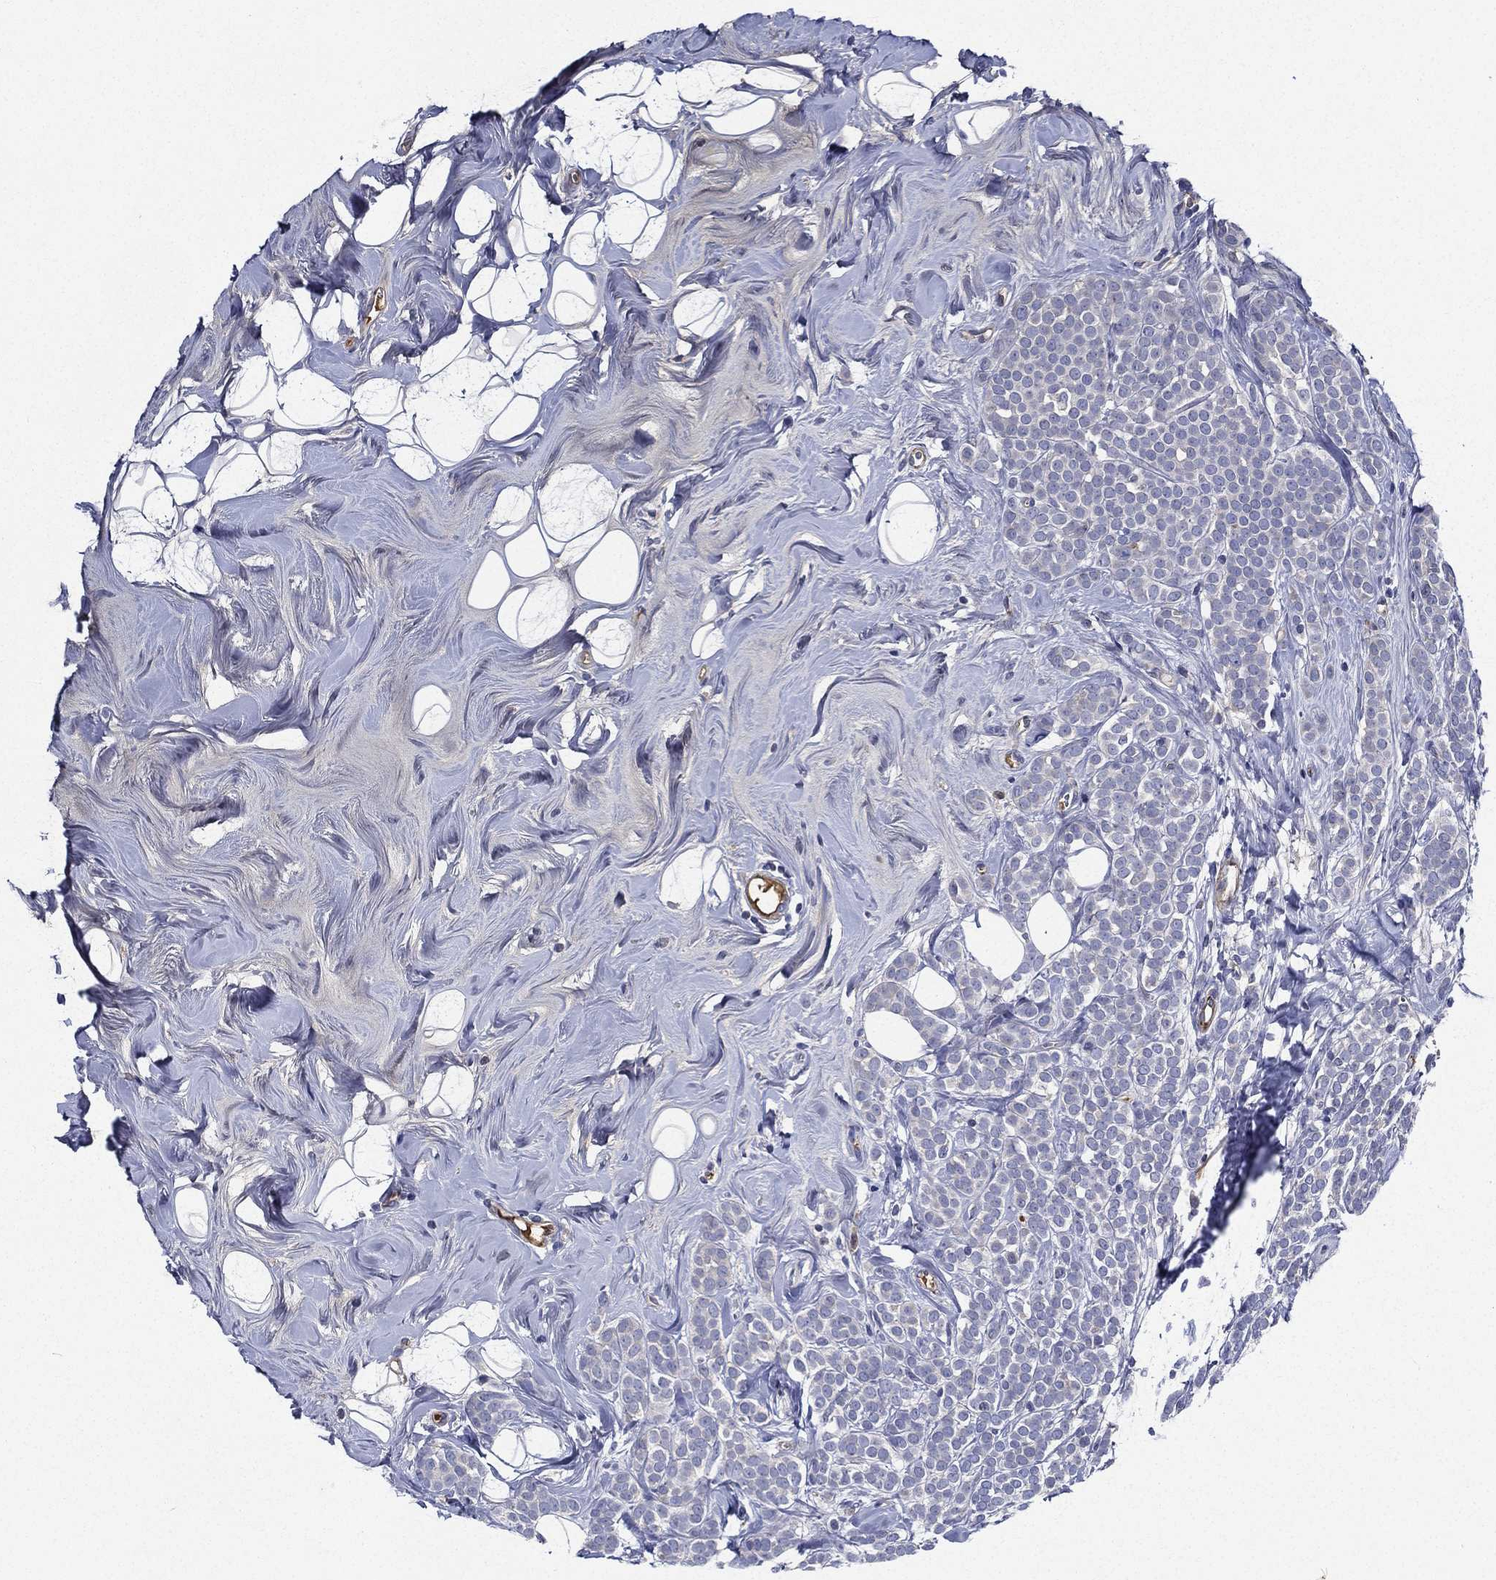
{"staining": {"intensity": "negative", "quantity": "none", "location": "none"}, "tissue": "breast cancer", "cell_type": "Tumor cells", "image_type": "cancer", "snomed": [{"axis": "morphology", "description": "Lobular carcinoma"}, {"axis": "topography", "description": "Breast"}], "caption": "Immunohistochemical staining of human lobular carcinoma (breast) displays no significant expression in tumor cells. The staining is performed using DAB brown chromogen with nuclei counter-stained in using hematoxylin.", "gene": "TMPRSS11D", "patient": {"sex": "female", "age": 49}}